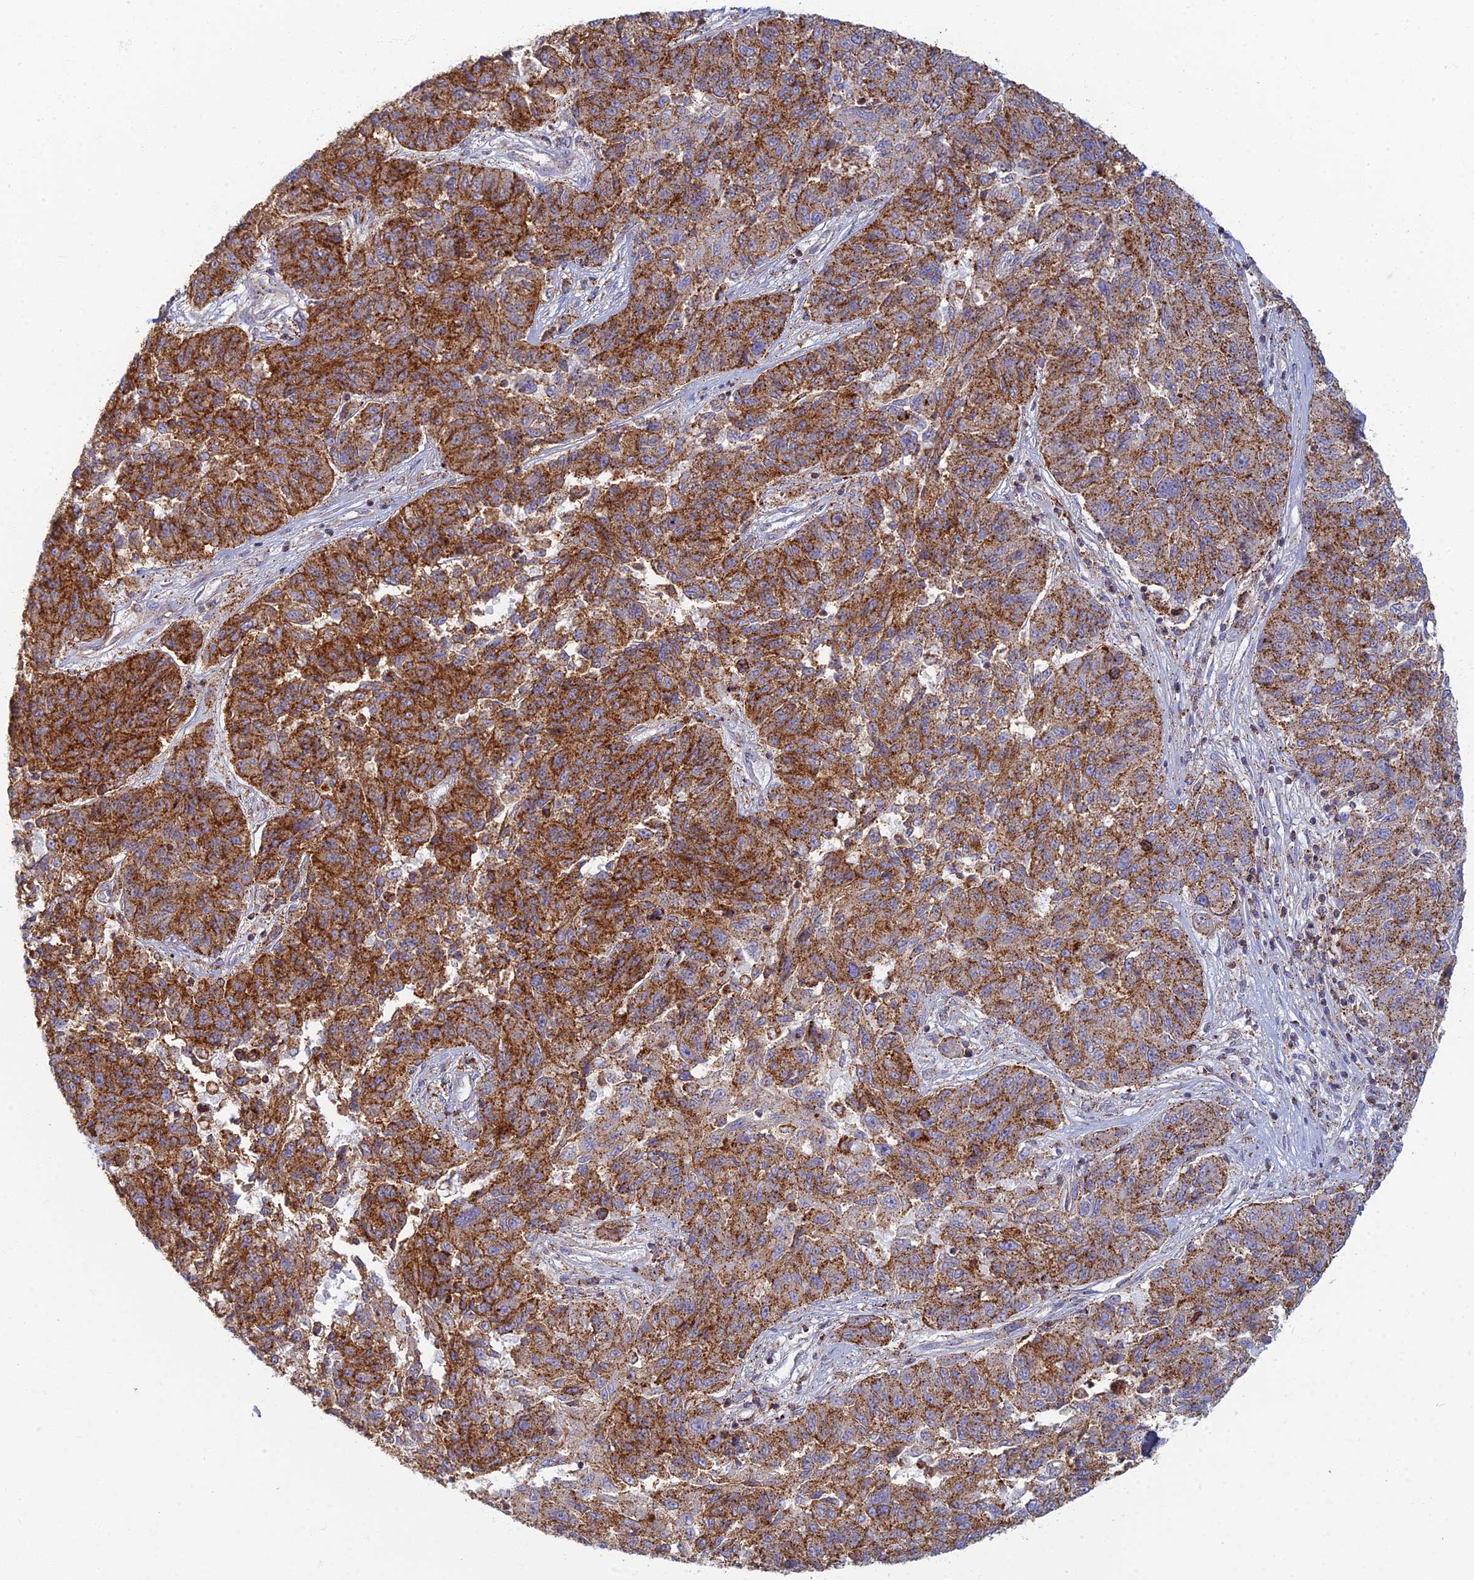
{"staining": {"intensity": "moderate", "quantity": ">75%", "location": "cytoplasmic/membranous"}, "tissue": "melanoma", "cell_type": "Tumor cells", "image_type": "cancer", "snomed": [{"axis": "morphology", "description": "Malignant melanoma, NOS"}, {"axis": "topography", "description": "Skin"}], "caption": "This micrograph demonstrates immunohistochemistry (IHC) staining of human malignant melanoma, with medium moderate cytoplasmic/membranous staining in about >75% of tumor cells.", "gene": "CHMP4B", "patient": {"sex": "male", "age": 53}}